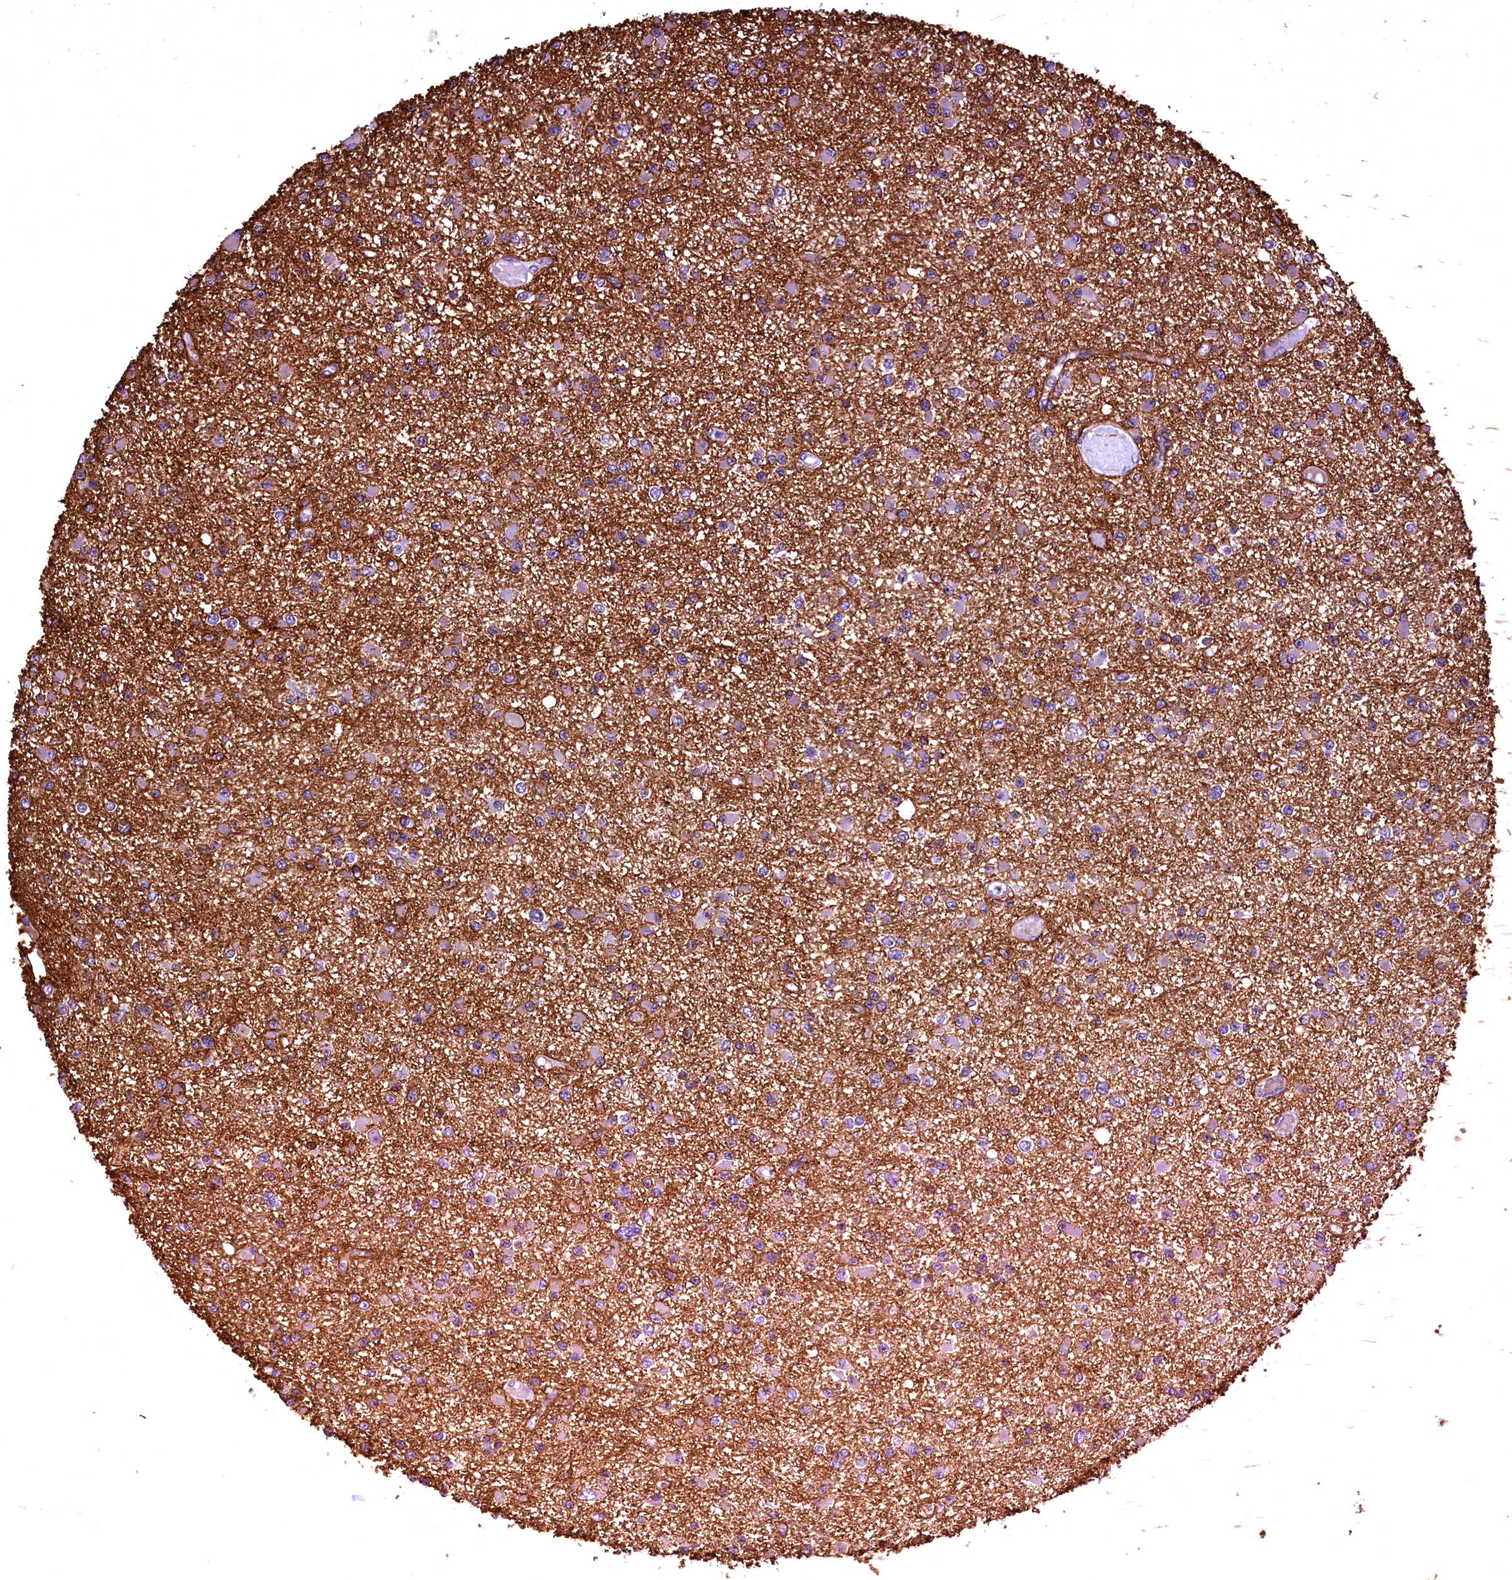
{"staining": {"intensity": "negative", "quantity": "none", "location": "none"}, "tissue": "glioma", "cell_type": "Tumor cells", "image_type": "cancer", "snomed": [{"axis": "morphology", "description": "Glioma, malignant, Low grade"}, {"axis": "topography", "description": "Brain"}], "caption": "This photomicrograph is of malignant low-grade glioma stained with IHC to label a protein in brown with the nuclei are counter-stained blue. There is no positivity in tumor cells.", "gene": "LATS2", "patient": {"sex": "female", "age": 22}}